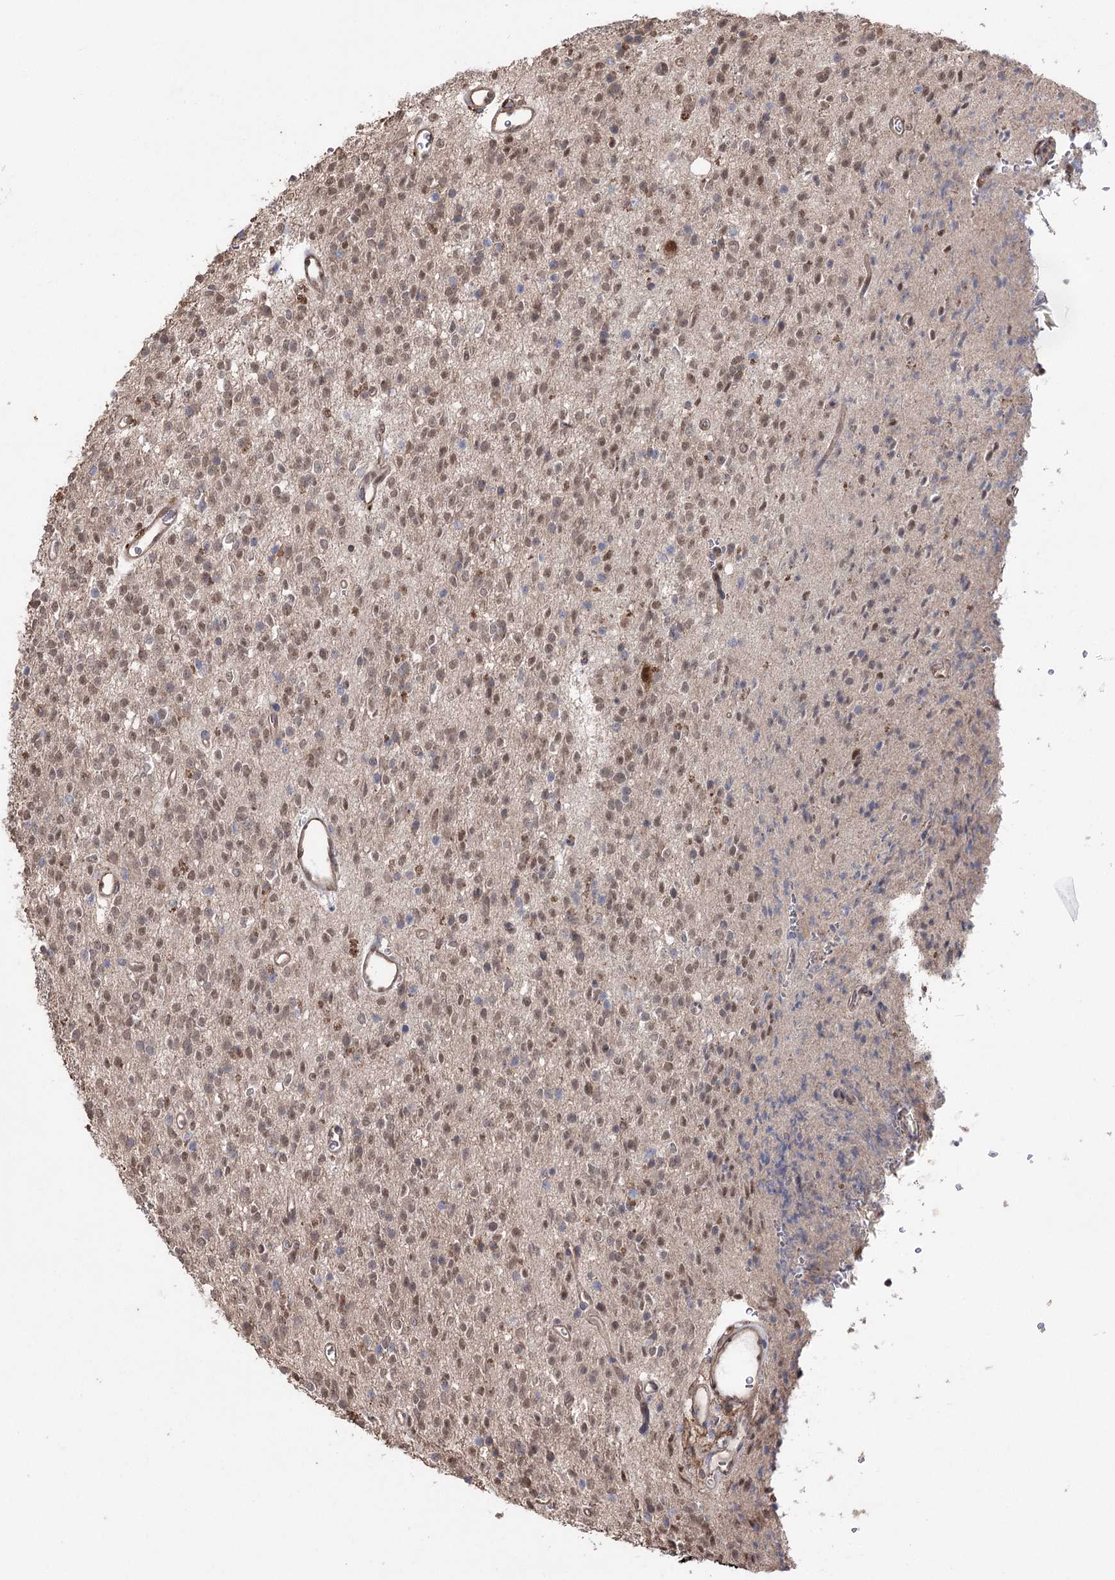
{"staining": {"intensity": "moderate", "quantity": ">75%", "location": "nuclear"}, "tissue": "glioma", "cell_type": "Tumor cells", "image_type": "cancer", "snomed": [{"axis": "morphology", "description": "Glioma, malignant, High grade"}, {"axis": "topography", "description": "Brain"}], "caption": "Tumor cells display medium levels of moderate nuclear staining in about >75% of cells in human malignant glioma (high-grade). Immunohistochemistry (ihc) stains the protein in brown and the nuclei are stained blue.", "gene": "FAM13B", "patient": {"sex": "male", "age": 34}}